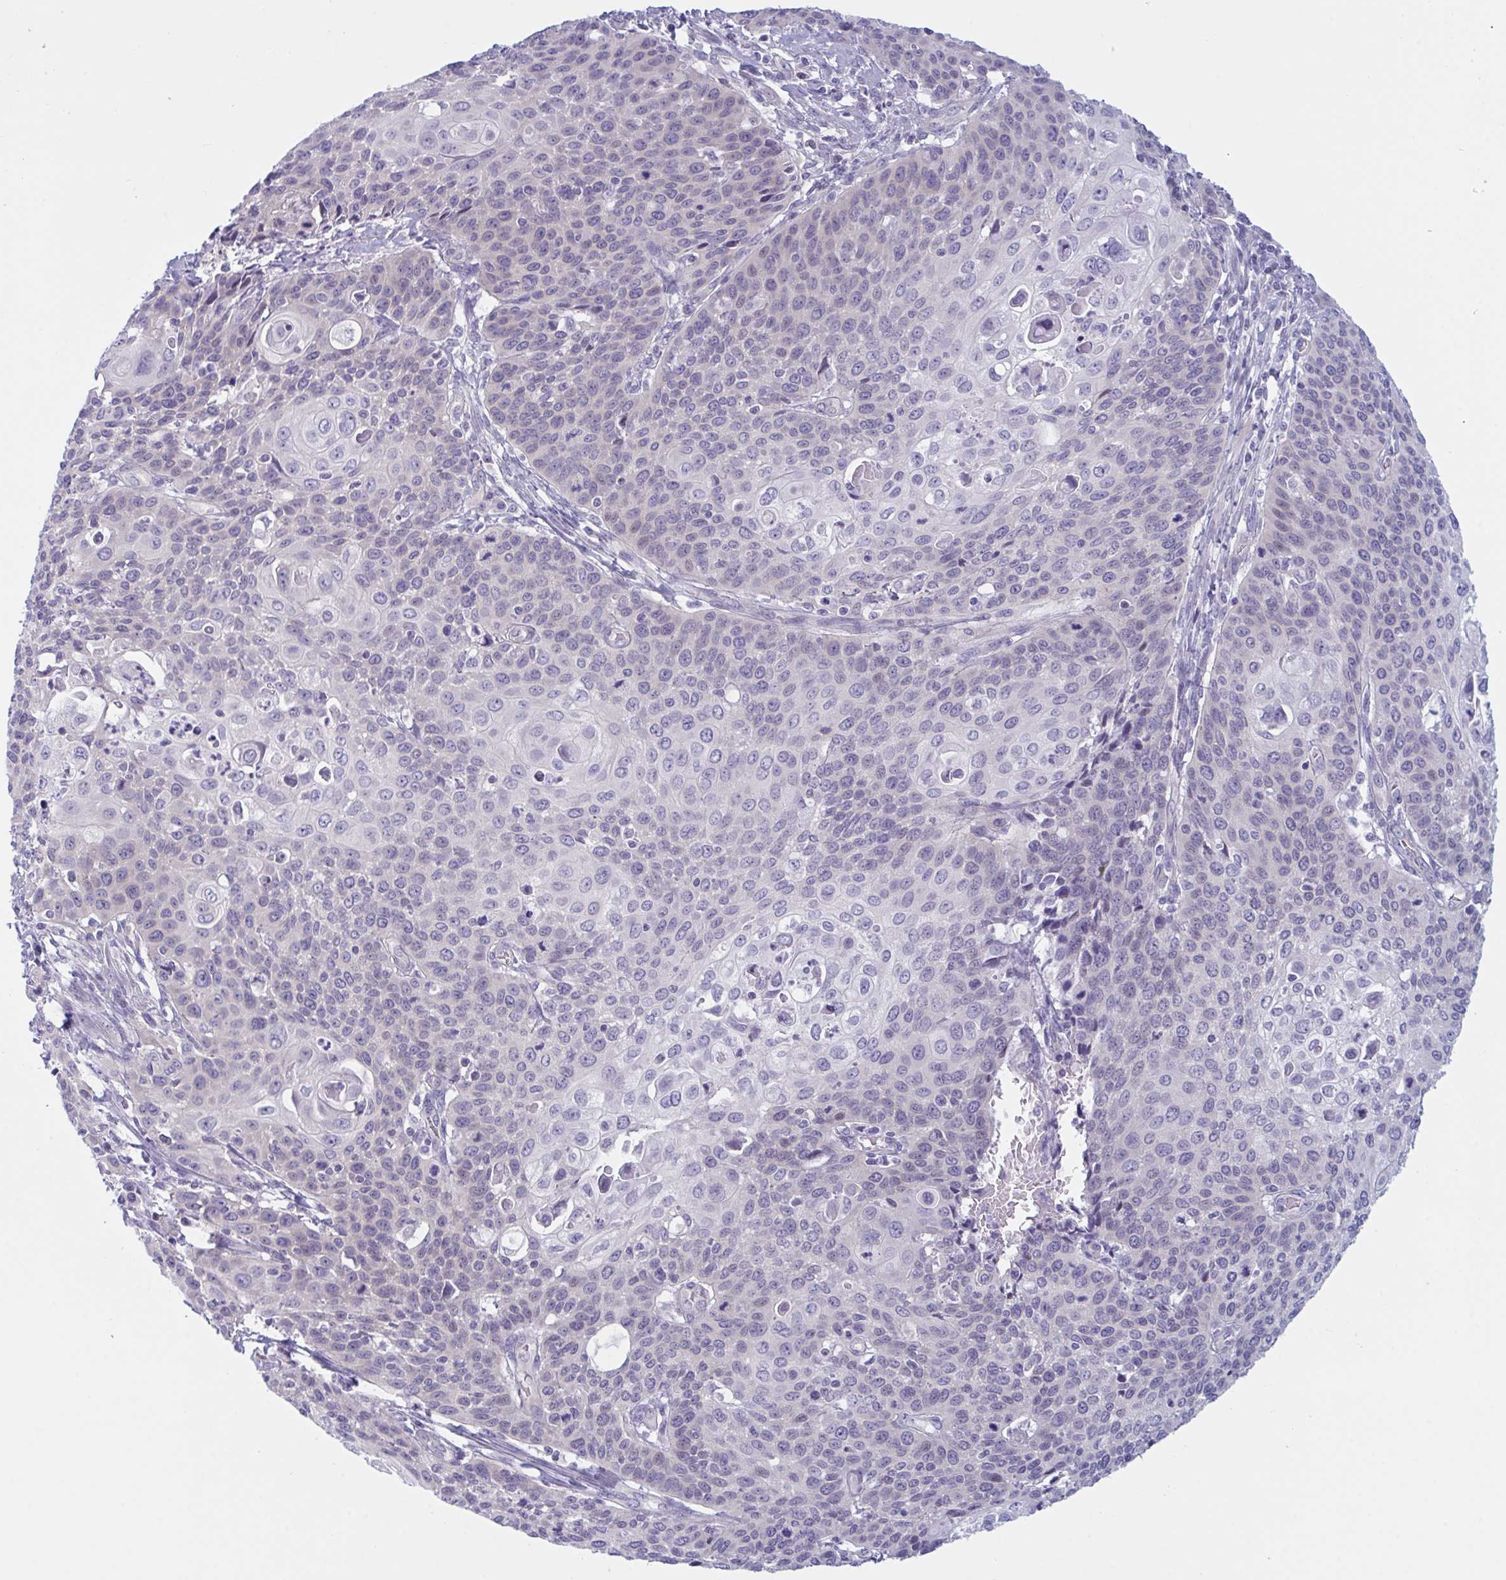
{"staining": {"intensity": "negative", "quantity": "none", "location": "none"}, "tissue": "cervical cancer", "cell_type": "Tumor cells", "image_type": "cancer", "snomed": [{"axis": "morphology", "description": "Squamous cell carcinoma, NOS"}, {"axis": "topography", "description": "Cervix"}], "caption": "Human cervical squamous cell carcinoma stained for a protein using immunohistochemistry (IHC) shows no positivity in tumor cells.", "gene": "NAA30", "patient": {"sex": "female", "age": 65}}